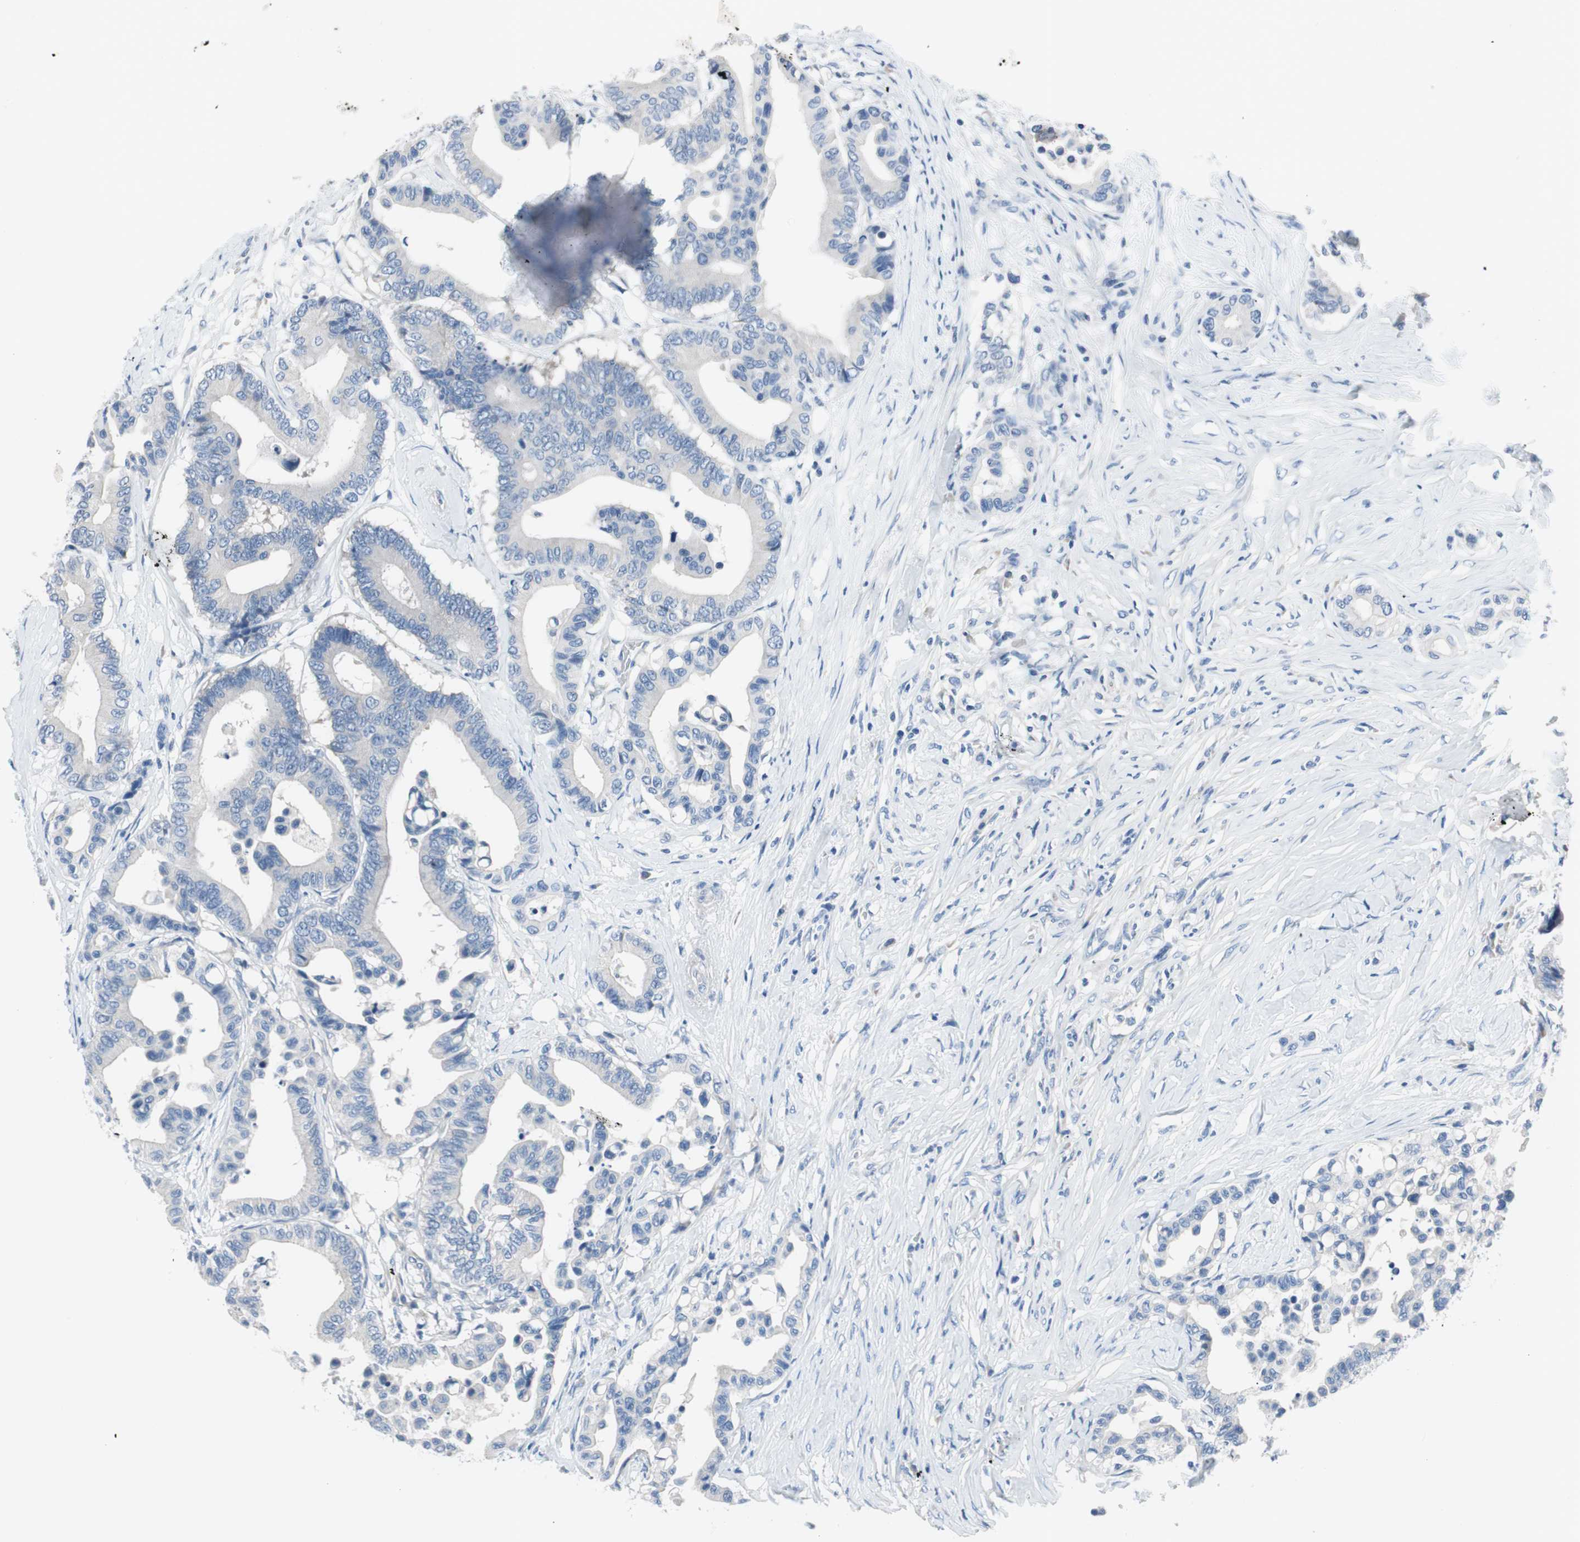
{"staining": {"intensity": "negative", "quantity": "none", "location": "none"}, "tissue": "colorectal cancer", "cell_type": "Tumor cells", "image_type": "cancer", "snomed": [{"axis": "morphology", "description": "Normal tissue, NOS"}, {"axis": "morphology", "description": "Adenocarcinoma, NOS"}, {"axis": "topography", "description": "Colon"}], "caption": "There is no significant expression in tumor cells of colorectal cancer (adenocarcinoma).", "gene": "EVA1A", "patient": {"sex": "male", "age": 82}}